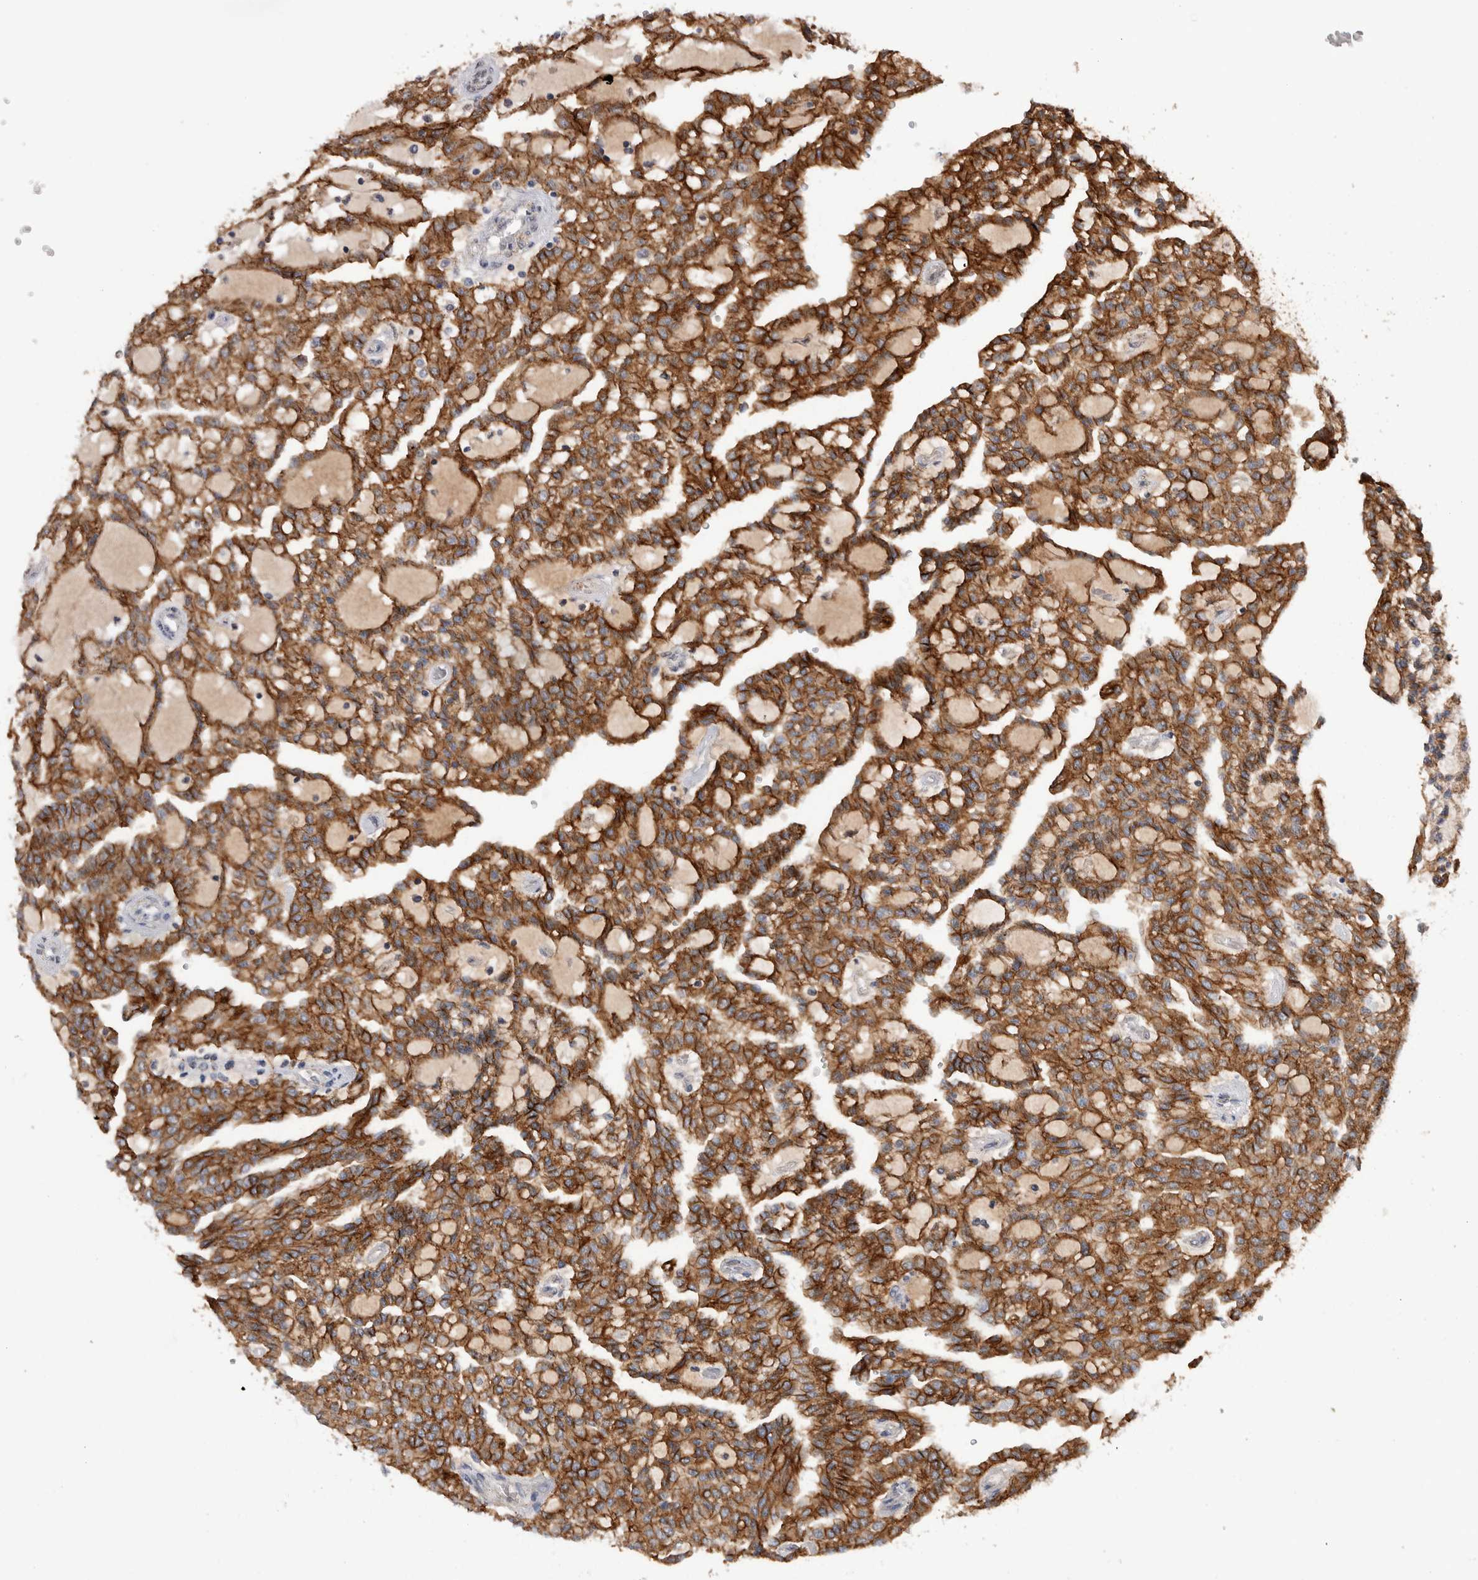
{"staining": {"intensity": "strong", "quantity": ">75%", "location": "cytoplasmic/membranous"}, "tissue": "renal cancer", "cell_type": "Tumor cells", "image_type": "cancer", "snomed": [{"axis": "morphology", "description": "Adenocarcinoma, NOS"}, {"axis": "topography", "description": "Kidney"}], "caption": "Renal cancer tissue exhibits strong cytoplasmic/membranous expression in approximately >75% of tumor cells, visualized by immunohistochemistry.", "gene": "CDH6", "patient": {"sex": "male", "age": 63}}